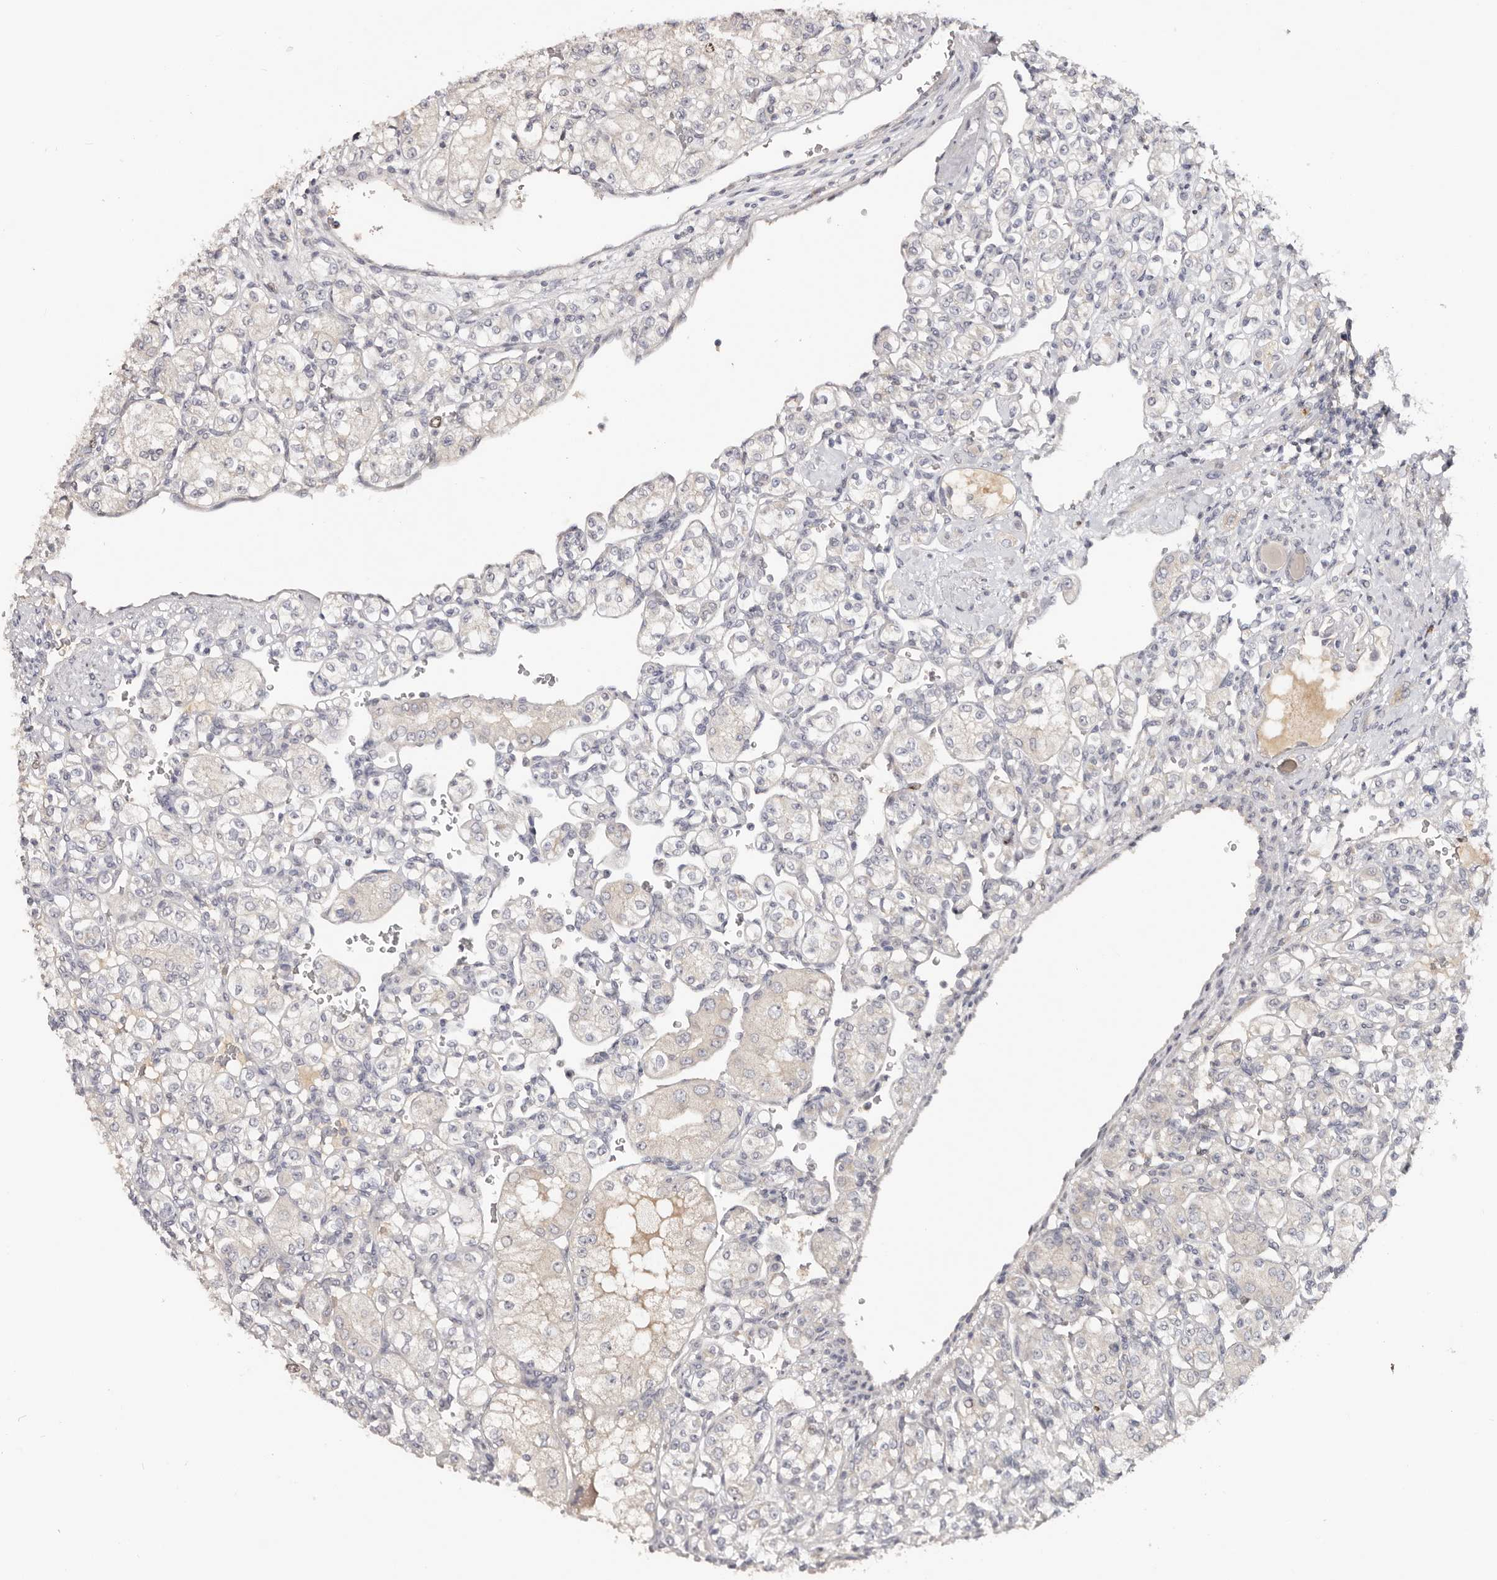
{"staining": {"intensity": "negative", "quantity": "none", "location": "none"}, "tissue": "renal cancer", "cell_type": "Tumor cells", "image_type": "cancer", "snomed": [{"axis": "morphology", "description": "Adenocarcinoma, NOS"}, {"axis": "topography", "description": "Kidney"}], "caption": "Image shows no protein staining in tumor cells of renal cancer (adenocarcinoma) tissue.", "gene": "CCDC190", "patient": {"sex": "male", "age": 77}}